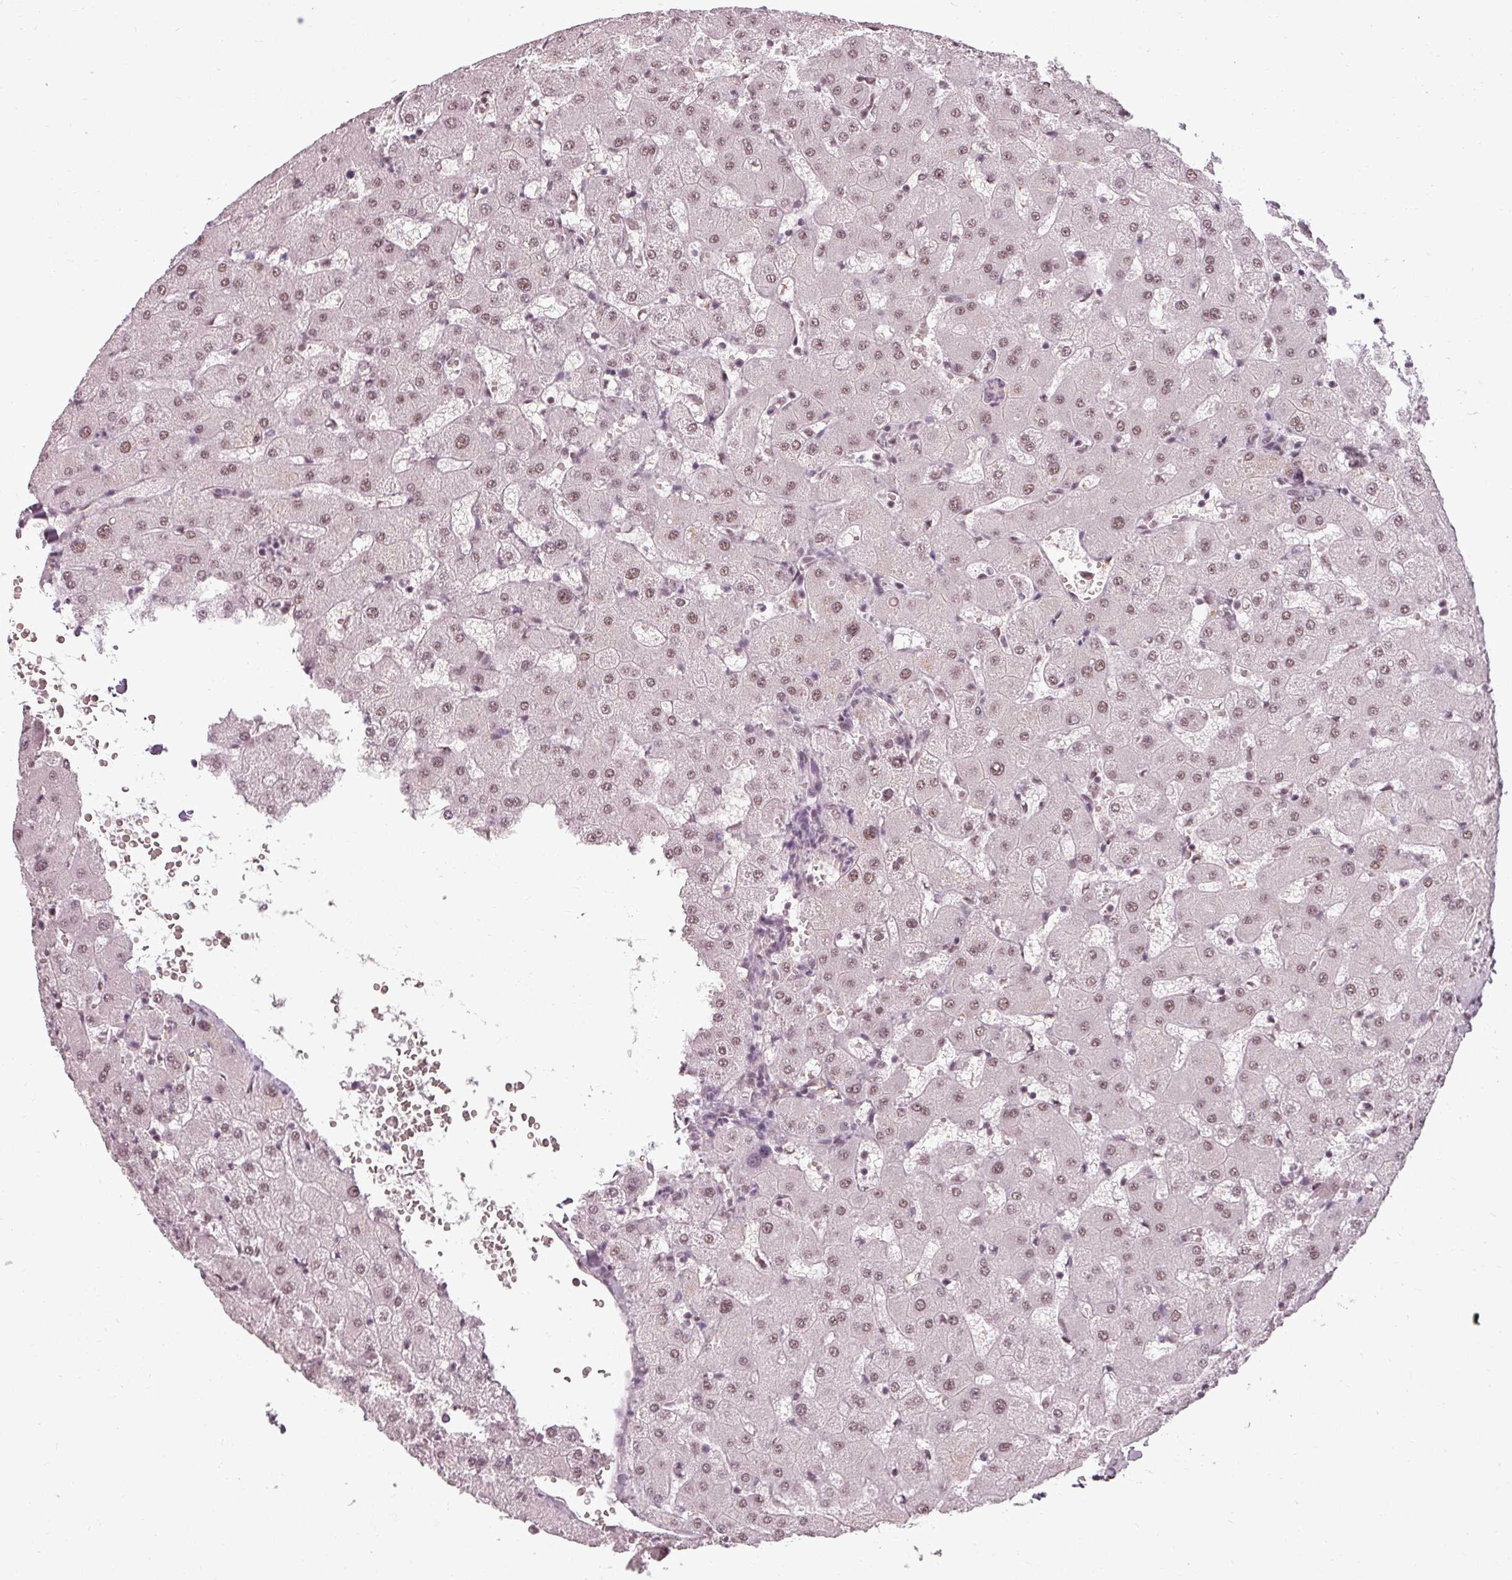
{"staining": {"intensity": "moderate", "quantity": ">75%", "location": "nuclear"}, "tissue": "liver", "cell_type": "Cholangiocytes", "image_type": "normal", "snomed": [{"axis": "morphology", "description": "Normal tissue, NOS"}, {"axis": "topography", "description": "Liver"}], "caption": "Liver stained for a protein (brown) shows moderate nuclear positive staining in about >75% of cholangiocytes.", "gene": "BCAS3", "patient": {"sex": "female", "age": 63}}